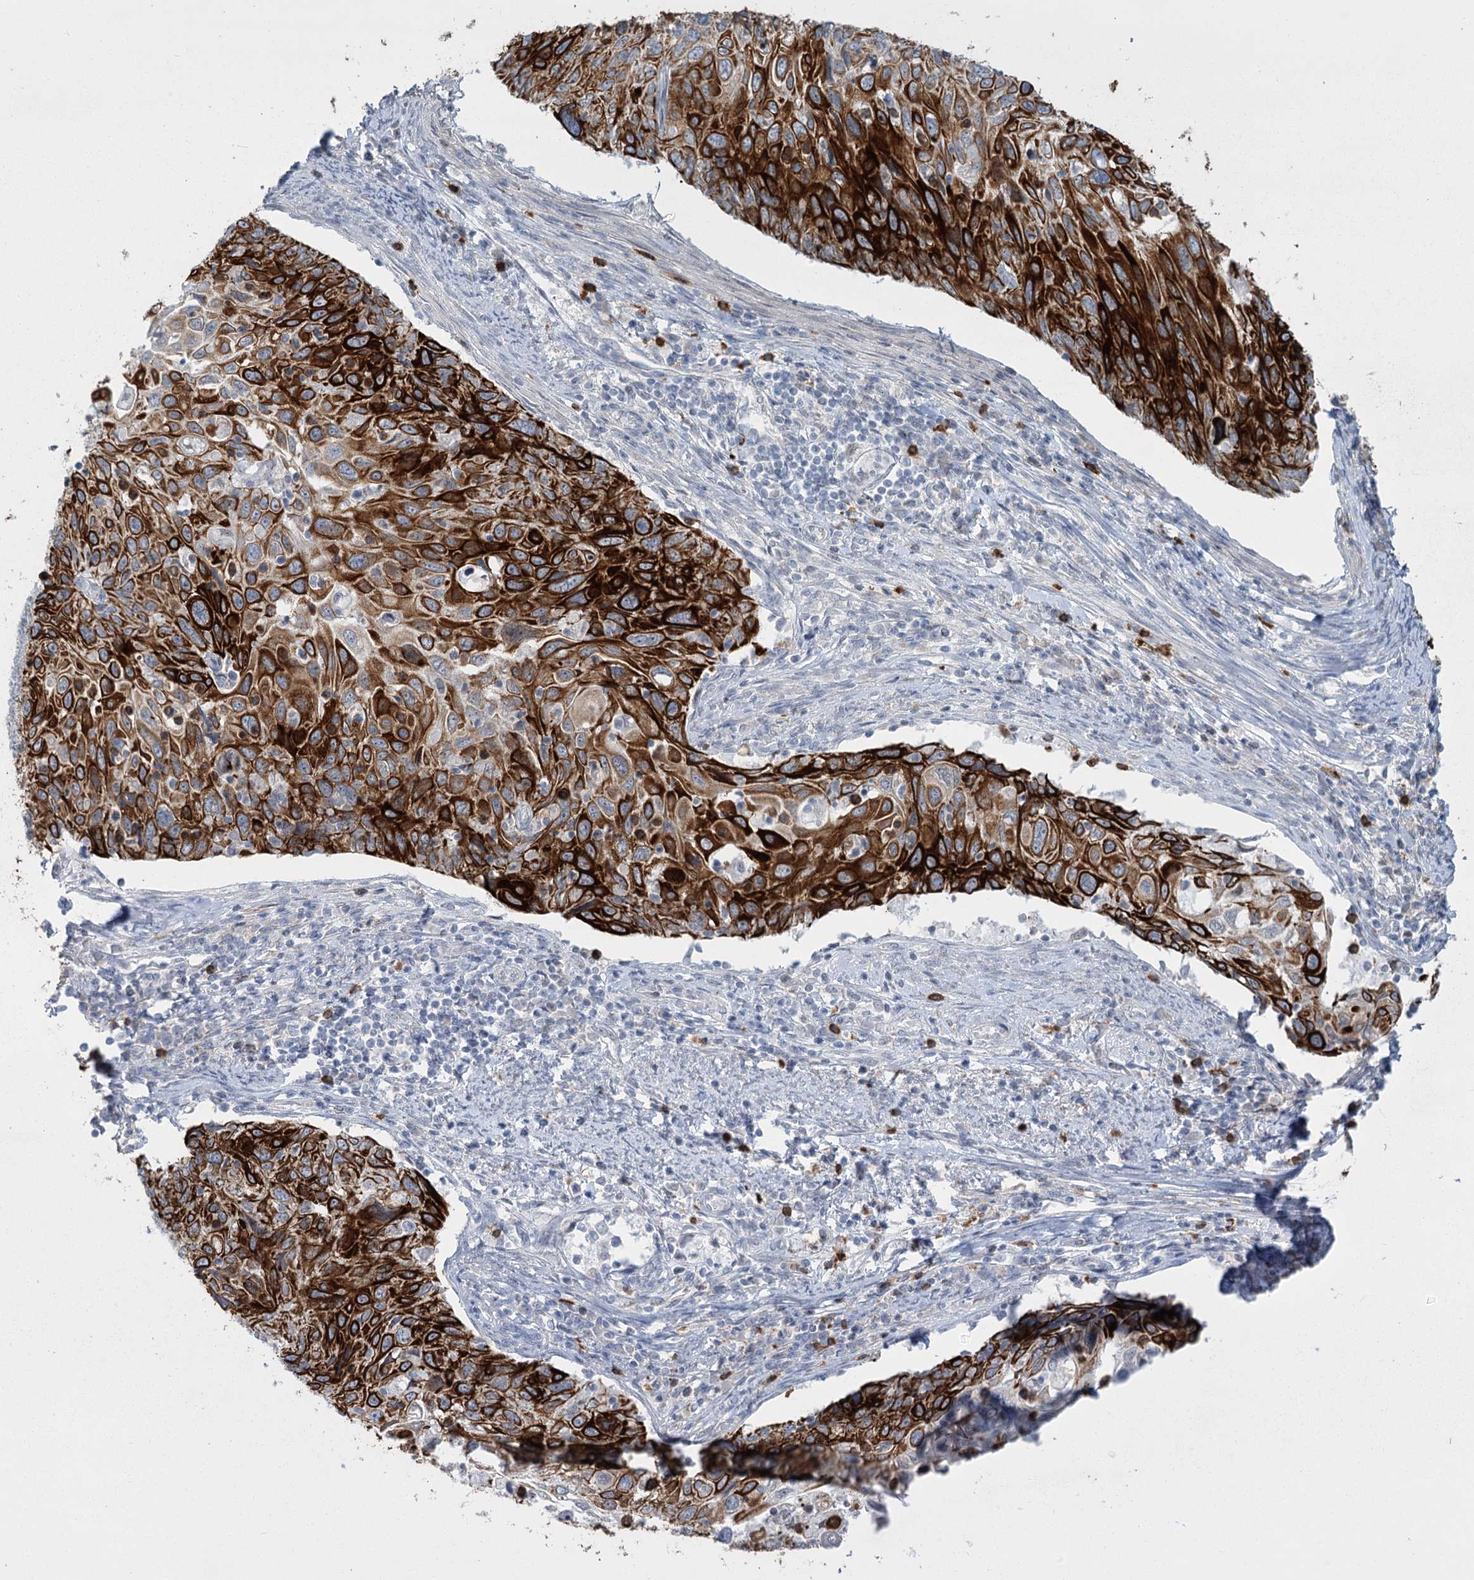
{"staining": {"intensity": "strong", "quantity": "25%-75%", "location": "cytoplasmic/membranous"}, "tissue": "cervical cancer", "cell_type": "Tumor cells", "image_type": "cancer", "snomed": [{"axis": "morphology", "description": "Squamous cell carcinoma, NOS"}, {"axis": "topography", "description": "Cervix"}], "caption": "Strong cytoplasmic/membranous protein expression is seen in approximately 25%-75% of tumor cells in squamous cell carcinoma (cervical).", "gene": "ABITRAM", "patient": {"sex": "female", "age": 70}}